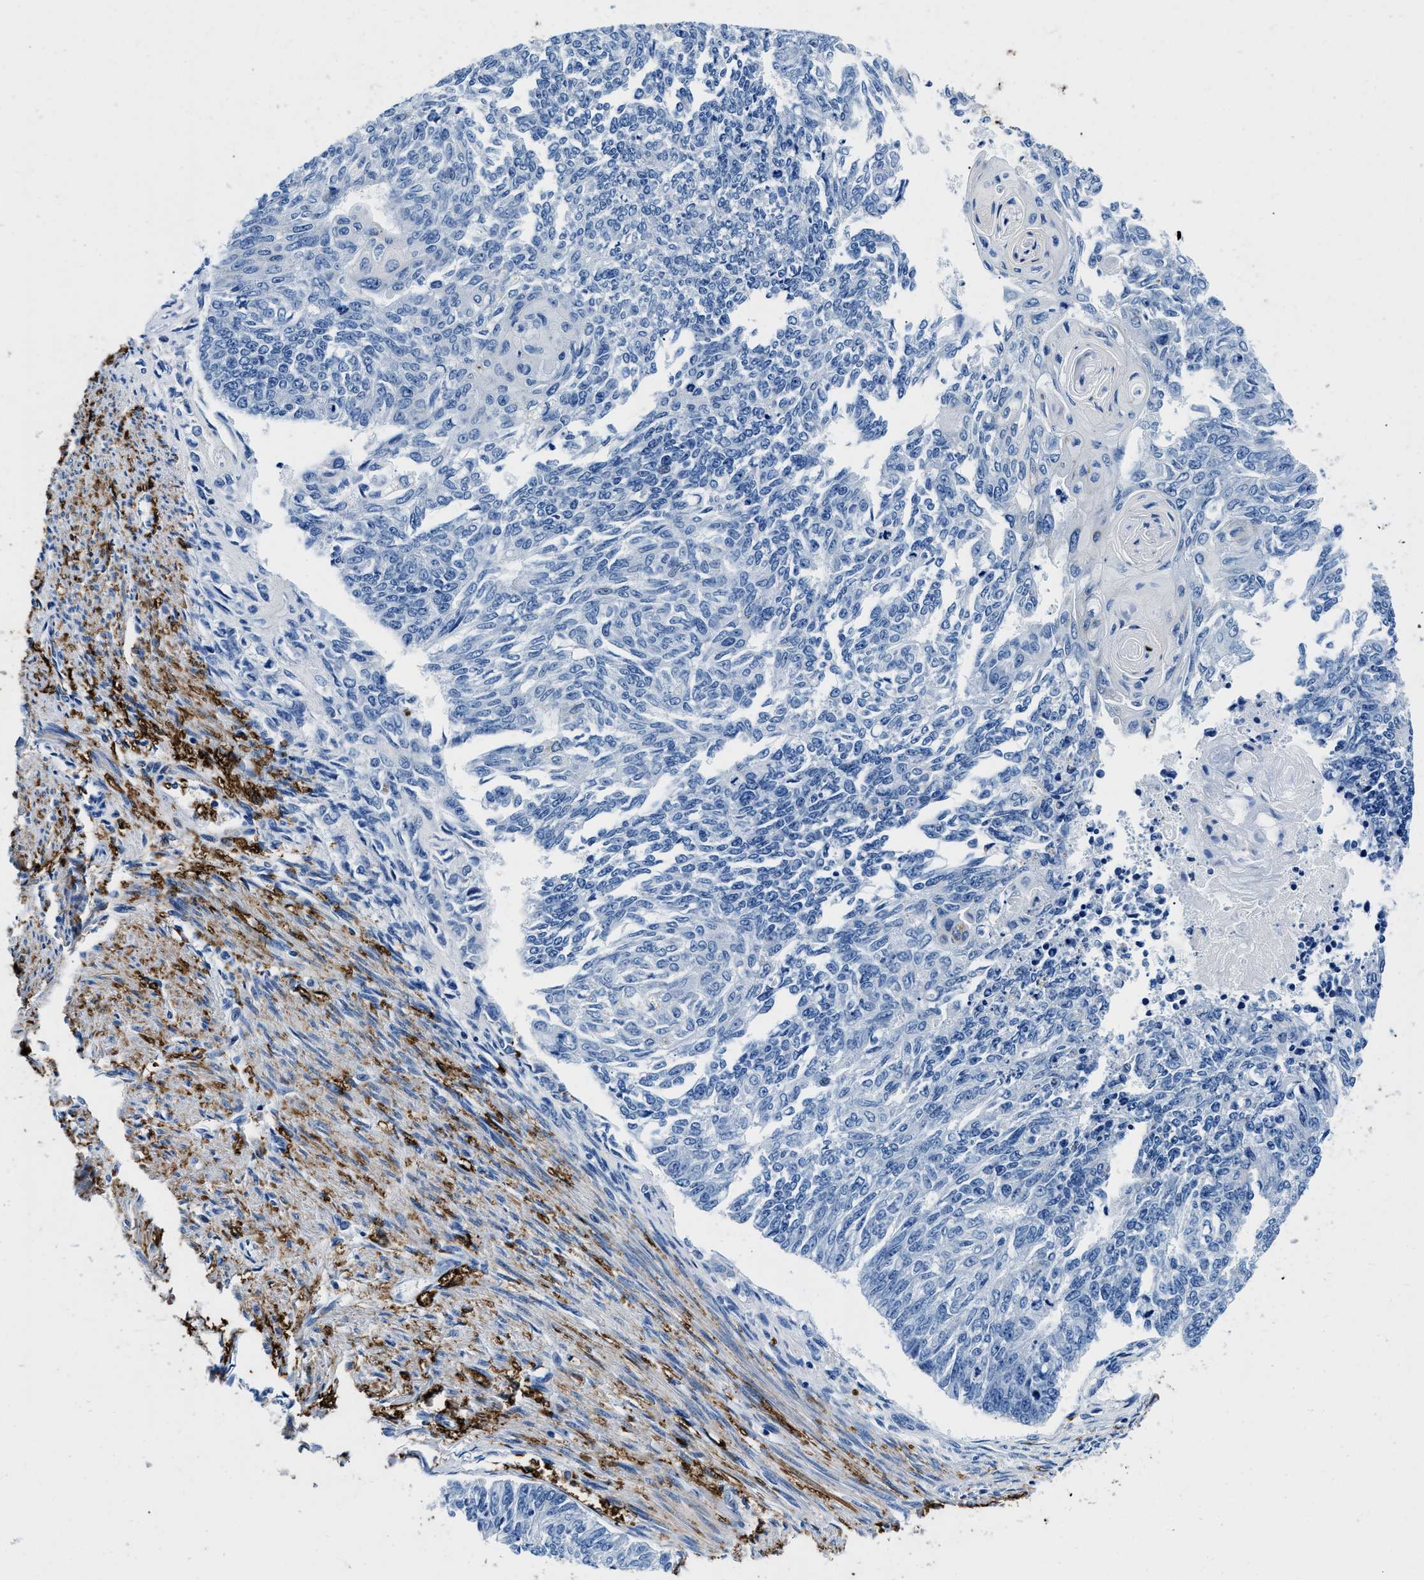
{"staining": {"intensity": "negative", "quantity": "none", "location": "none"}, "tissue": "endometrial cancer", "cell_type": "Tumor cells", "image_type": "cancer", "snomed": [{"axis": "morphology", "description": "Adenocarcinoma, NOS"}, {"axis": "topography", "description": "Endometrium"}], "caption": "Endometrial cancer (adenocarcinoma) was stained to show a protein in brown. There is no significant positivity in tumor cells.", "gene": "TEX261", "patient": {"sex": "female", "age": 32}}